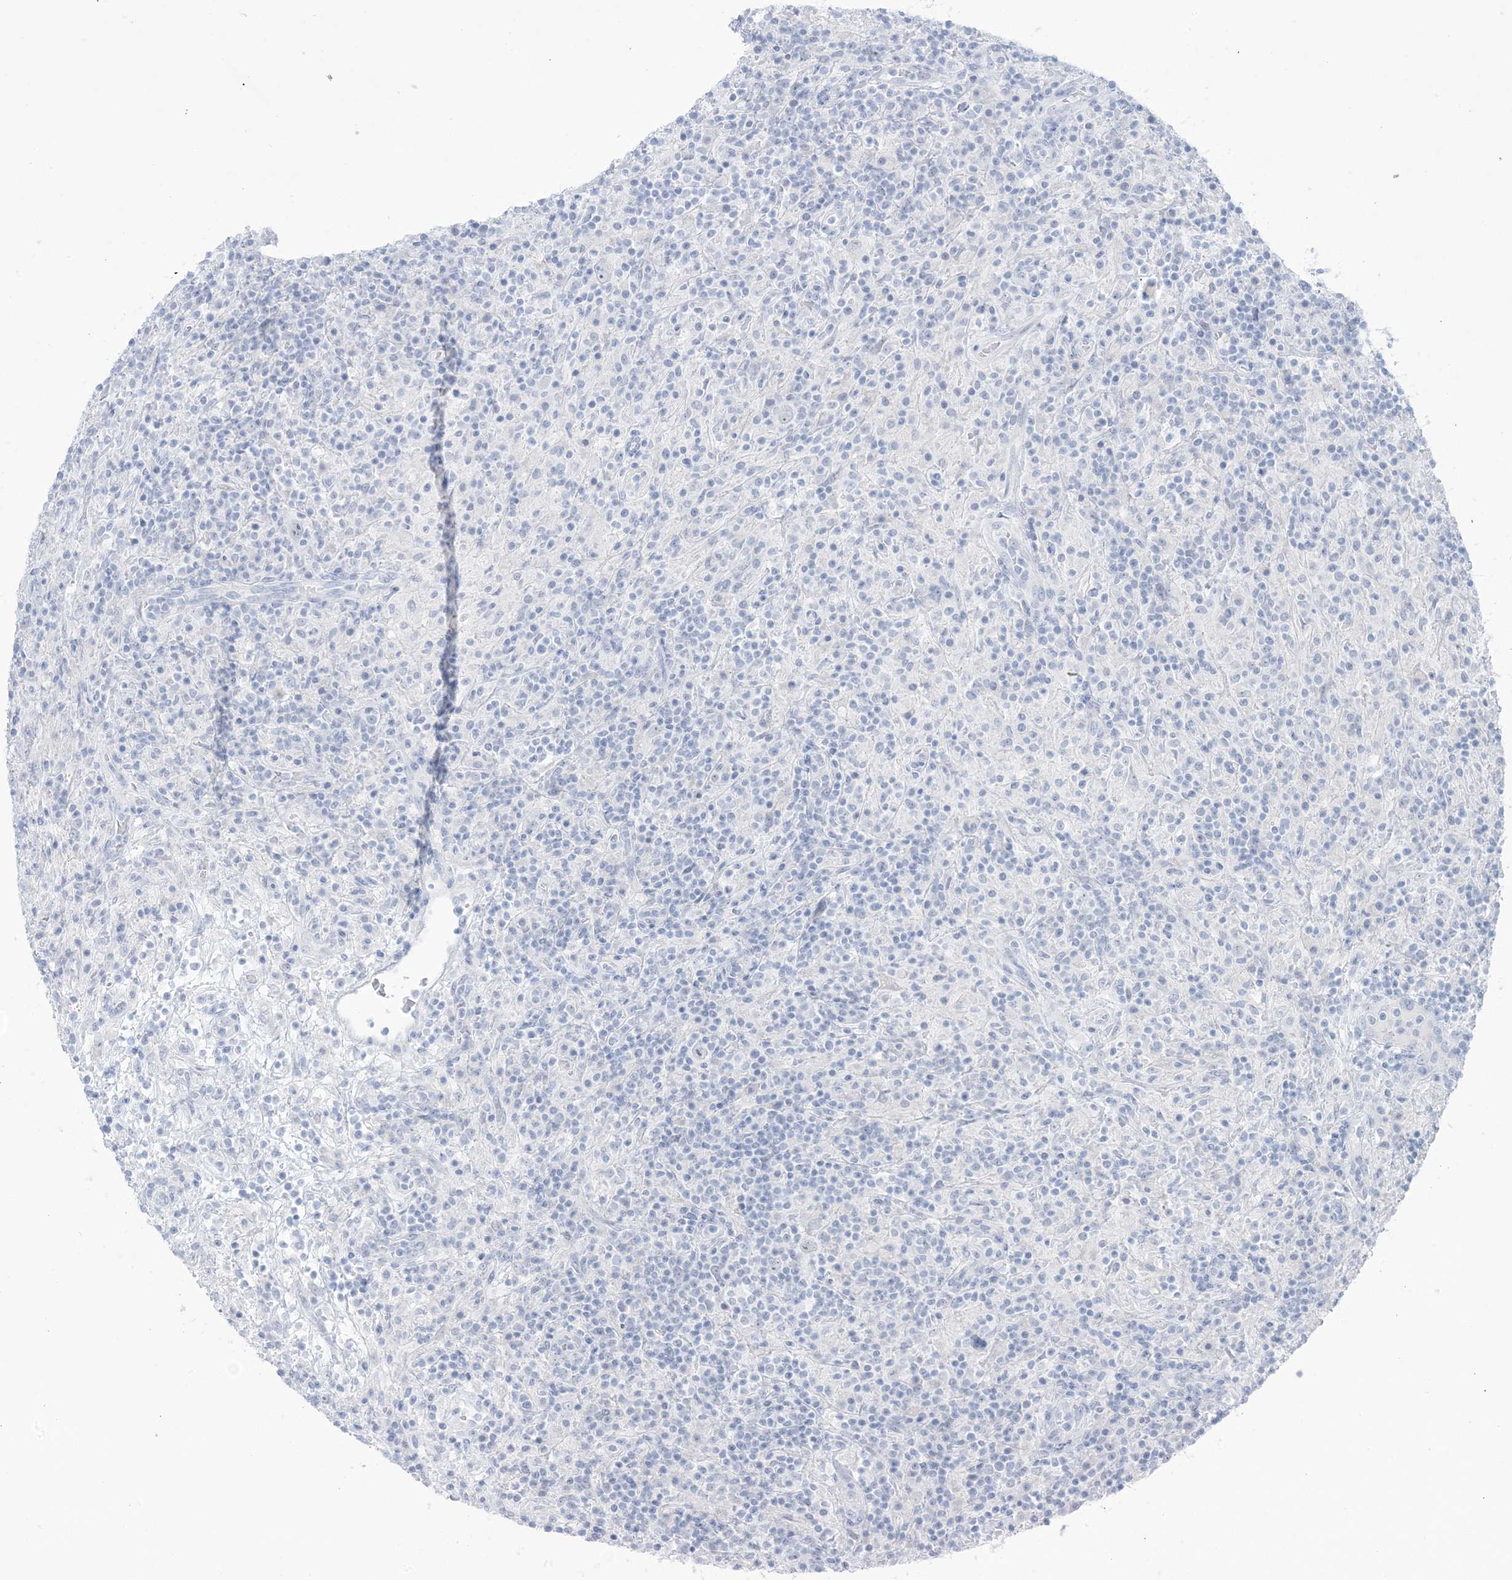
{"staining": {"intensity": "negative", "quantity": "none", "location": "none"}, "tissue": "lymphoma", "cell_type": "Tumor cells", "image_type": "cancer", "snomed": [{"axis": "morphology", "description": "Hodgkin's disease, NOS"}, {"axis": "topography", "description": "Lymph node"}], "caption": "Immunohistochemistry (IHC) of Hodgkin's disease displays no staining in tumor cells. (Stains: DAB (3,3'-diaminobenzidine) immunohistochemistry (IHC) with hematoxylin counter stain, Microscopy: brightfield microscopy at high magnification).", "gene": "AGXT", "patient": {"sex": "male", "age": 70}}